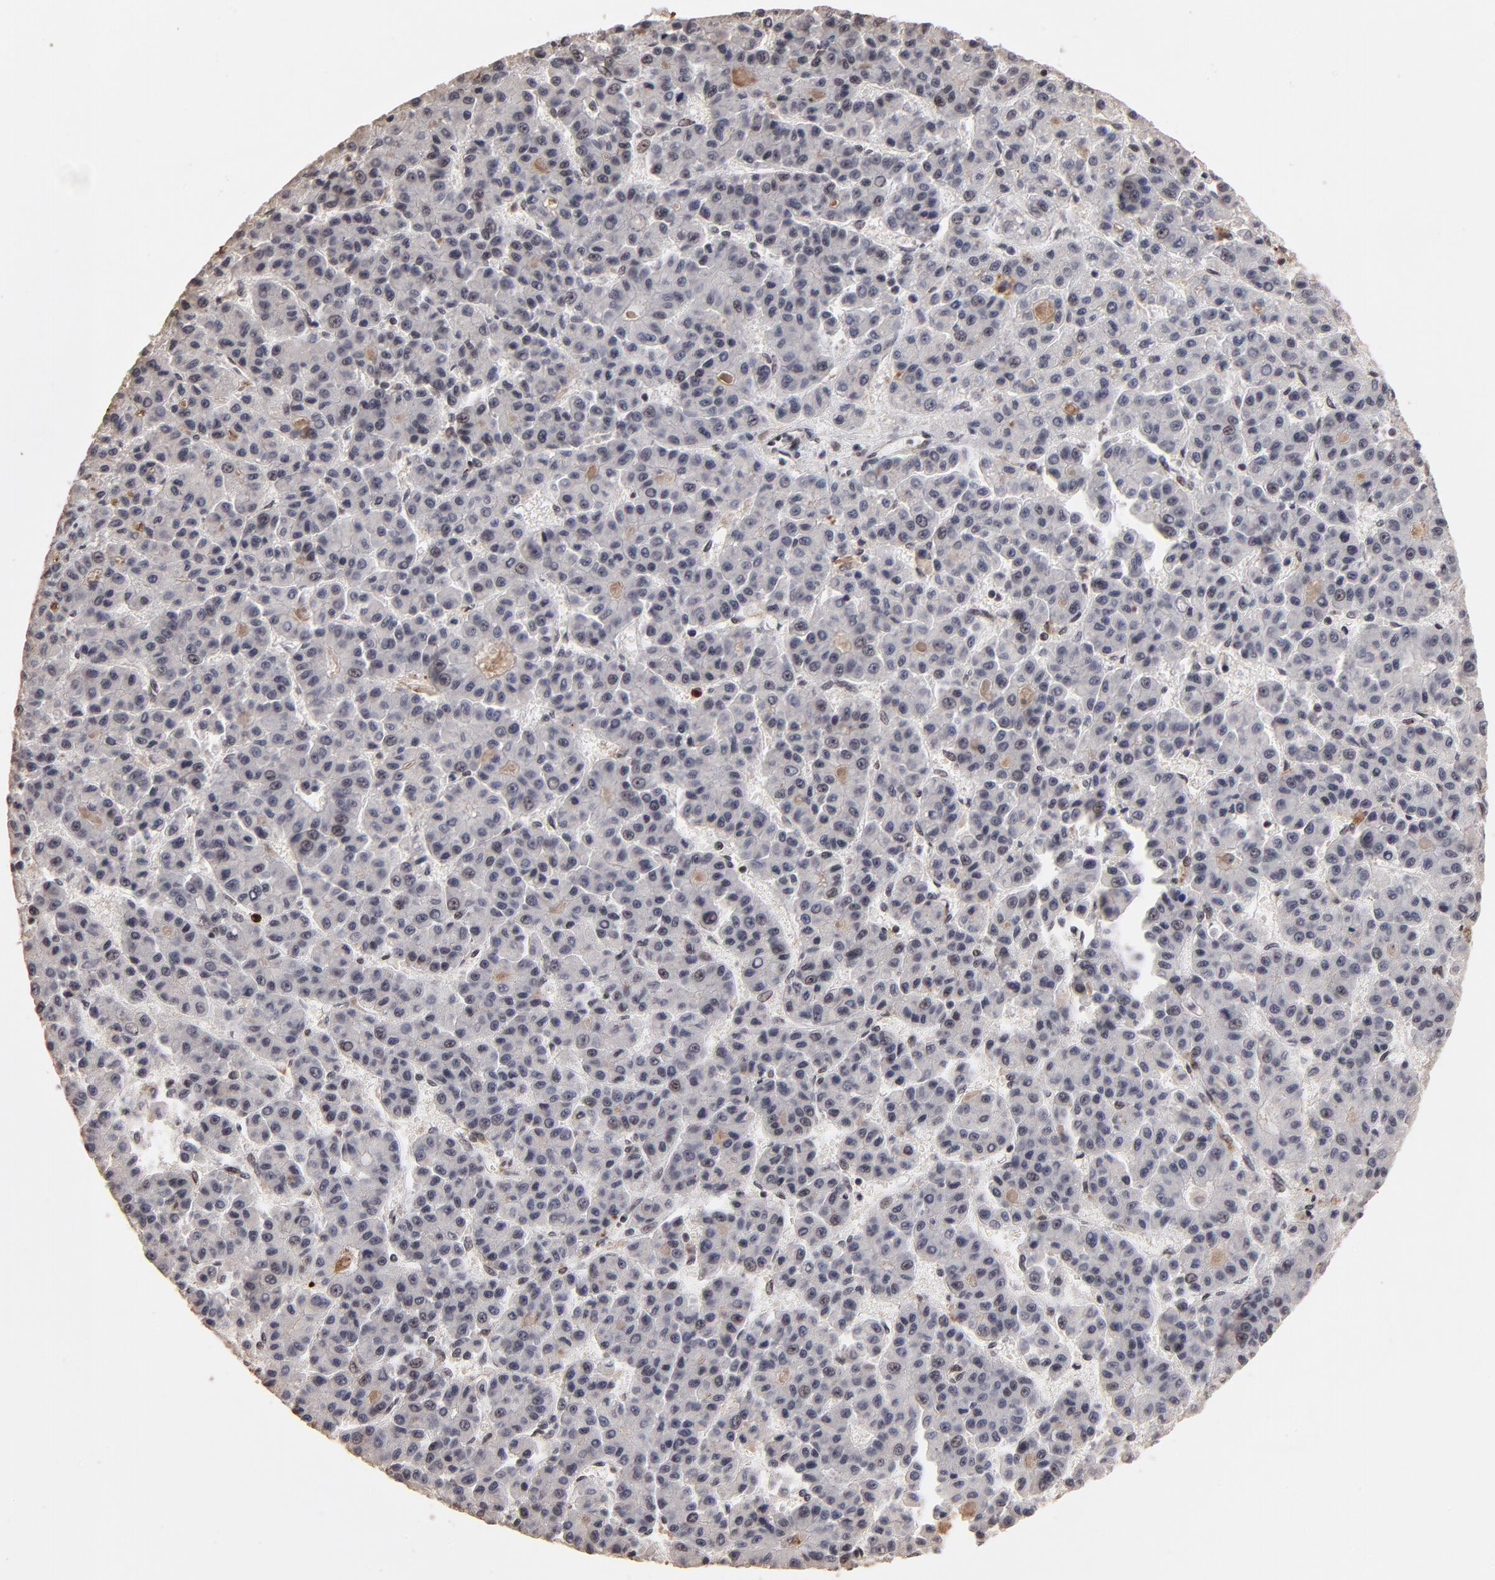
{"staining": {"intensity": "weak", "quantity": "<25%", "location": "nuclear"}, "tissue": "liver cancer", "cell_type": "Tumor cells", "image_type": "cancer", "snomed": [{"axis": "morphology", "description": "Carcinoma, Hepatocellular, NOS"}, {"axis": "topography", "description": "Liver"}], "caption": "DAB (3,3'-diaminobenzidine) immunohistochemical staining of liver cancer exhibits no significant expression in tumor cells.", "gene": "ZNF146", "patient": {"sex": "male", "age": 70}}